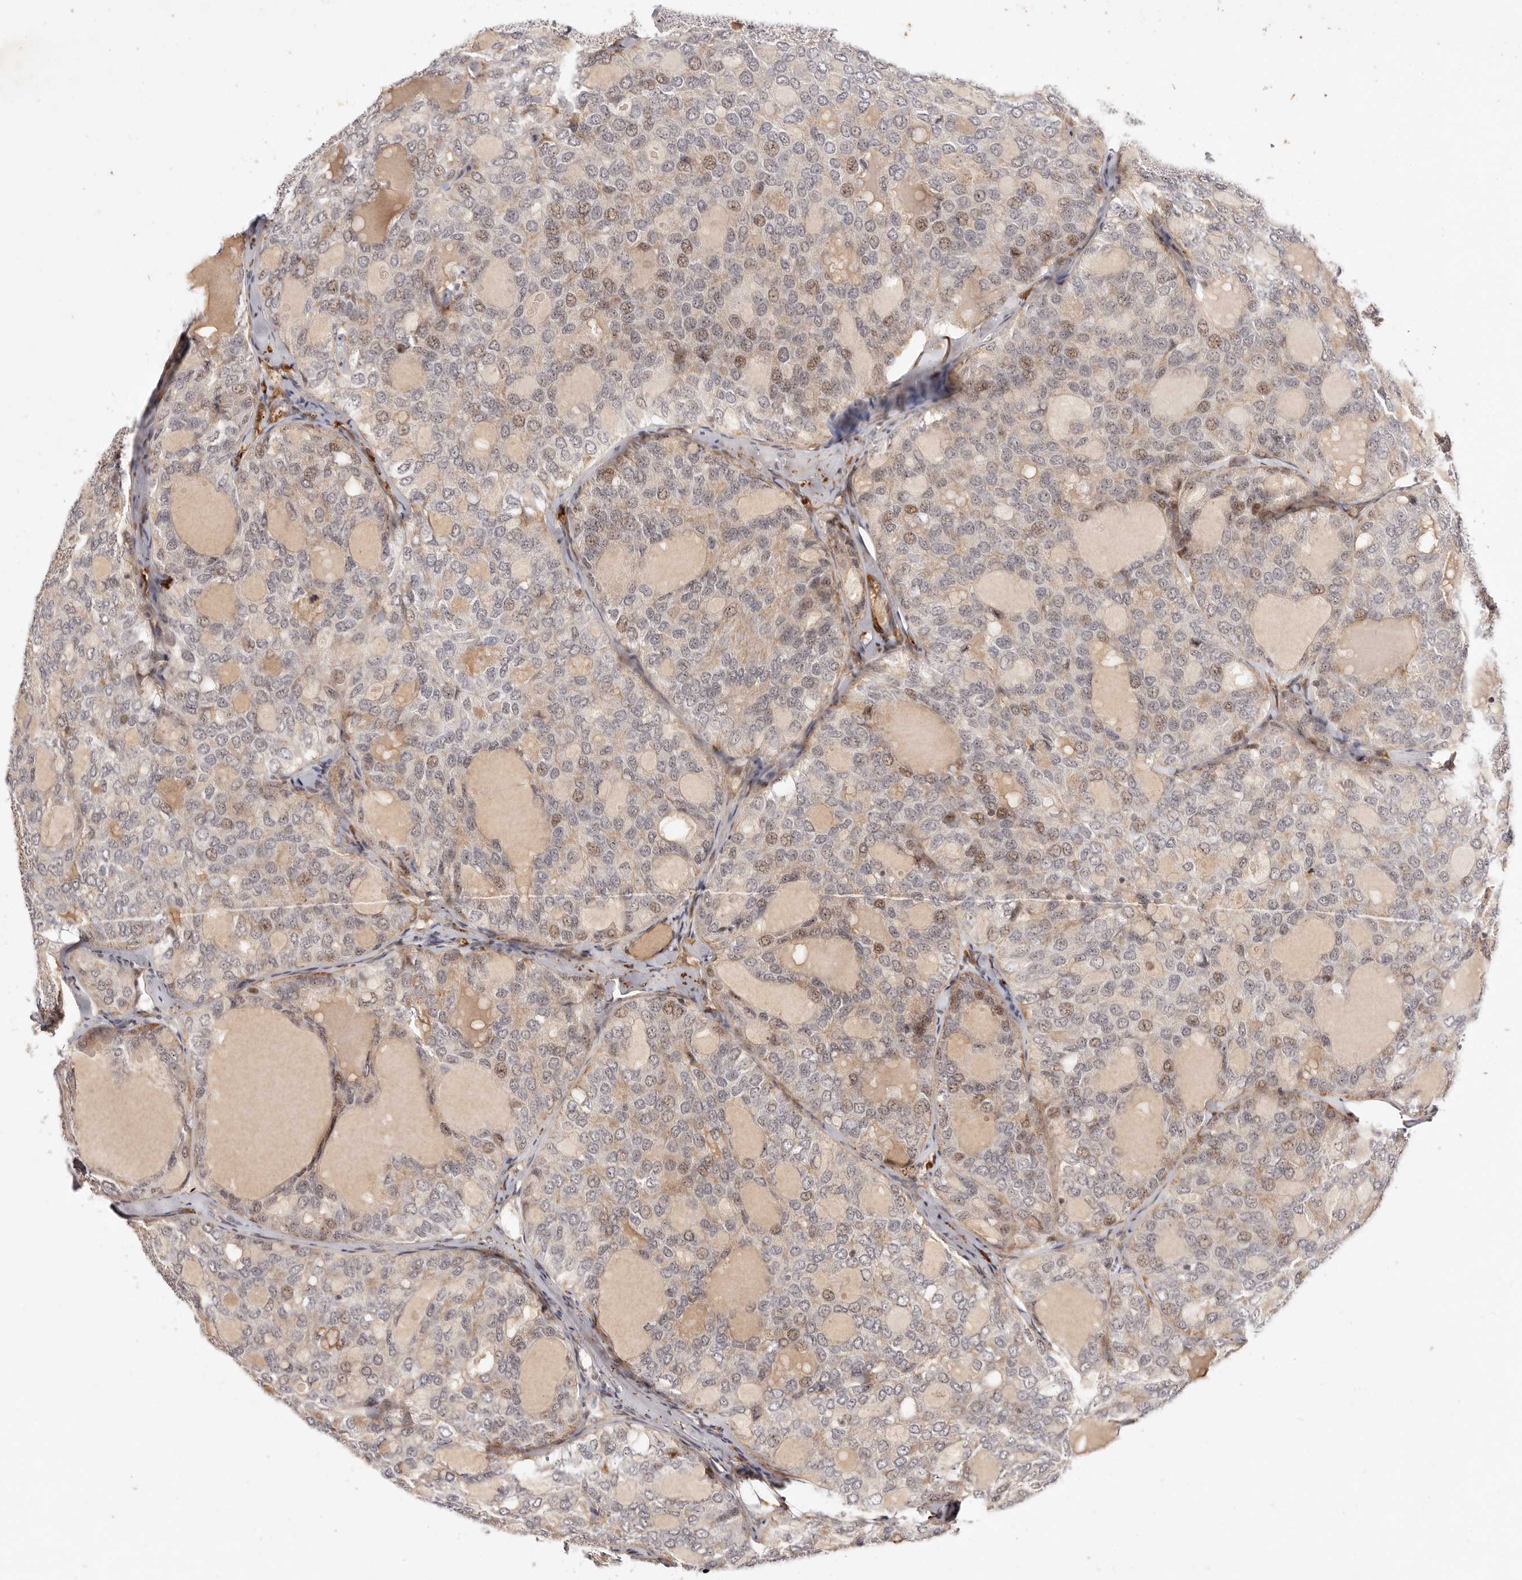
{"staining": {"intensity": "moderate", "quantity": "<25%", "location": "nuclear"}, "tissue": "thyroid cancer", "cell_type": "Tumor cells", "image_type": "cancer", "snomed": [{"axis": "morphology", "description": "Follicular adenoma carcinoma, NOS"}, {"axis": "topography", "description": "Thyroid gland"}], "caption": "Immunohistochemical staining of follicular adenoma carcinoma (thyroid) shows low levels of moderate nuclear expression in about <25% of tumor cells.", "gene": "WRN", "patient": {"sex": "male", "age": 75}}